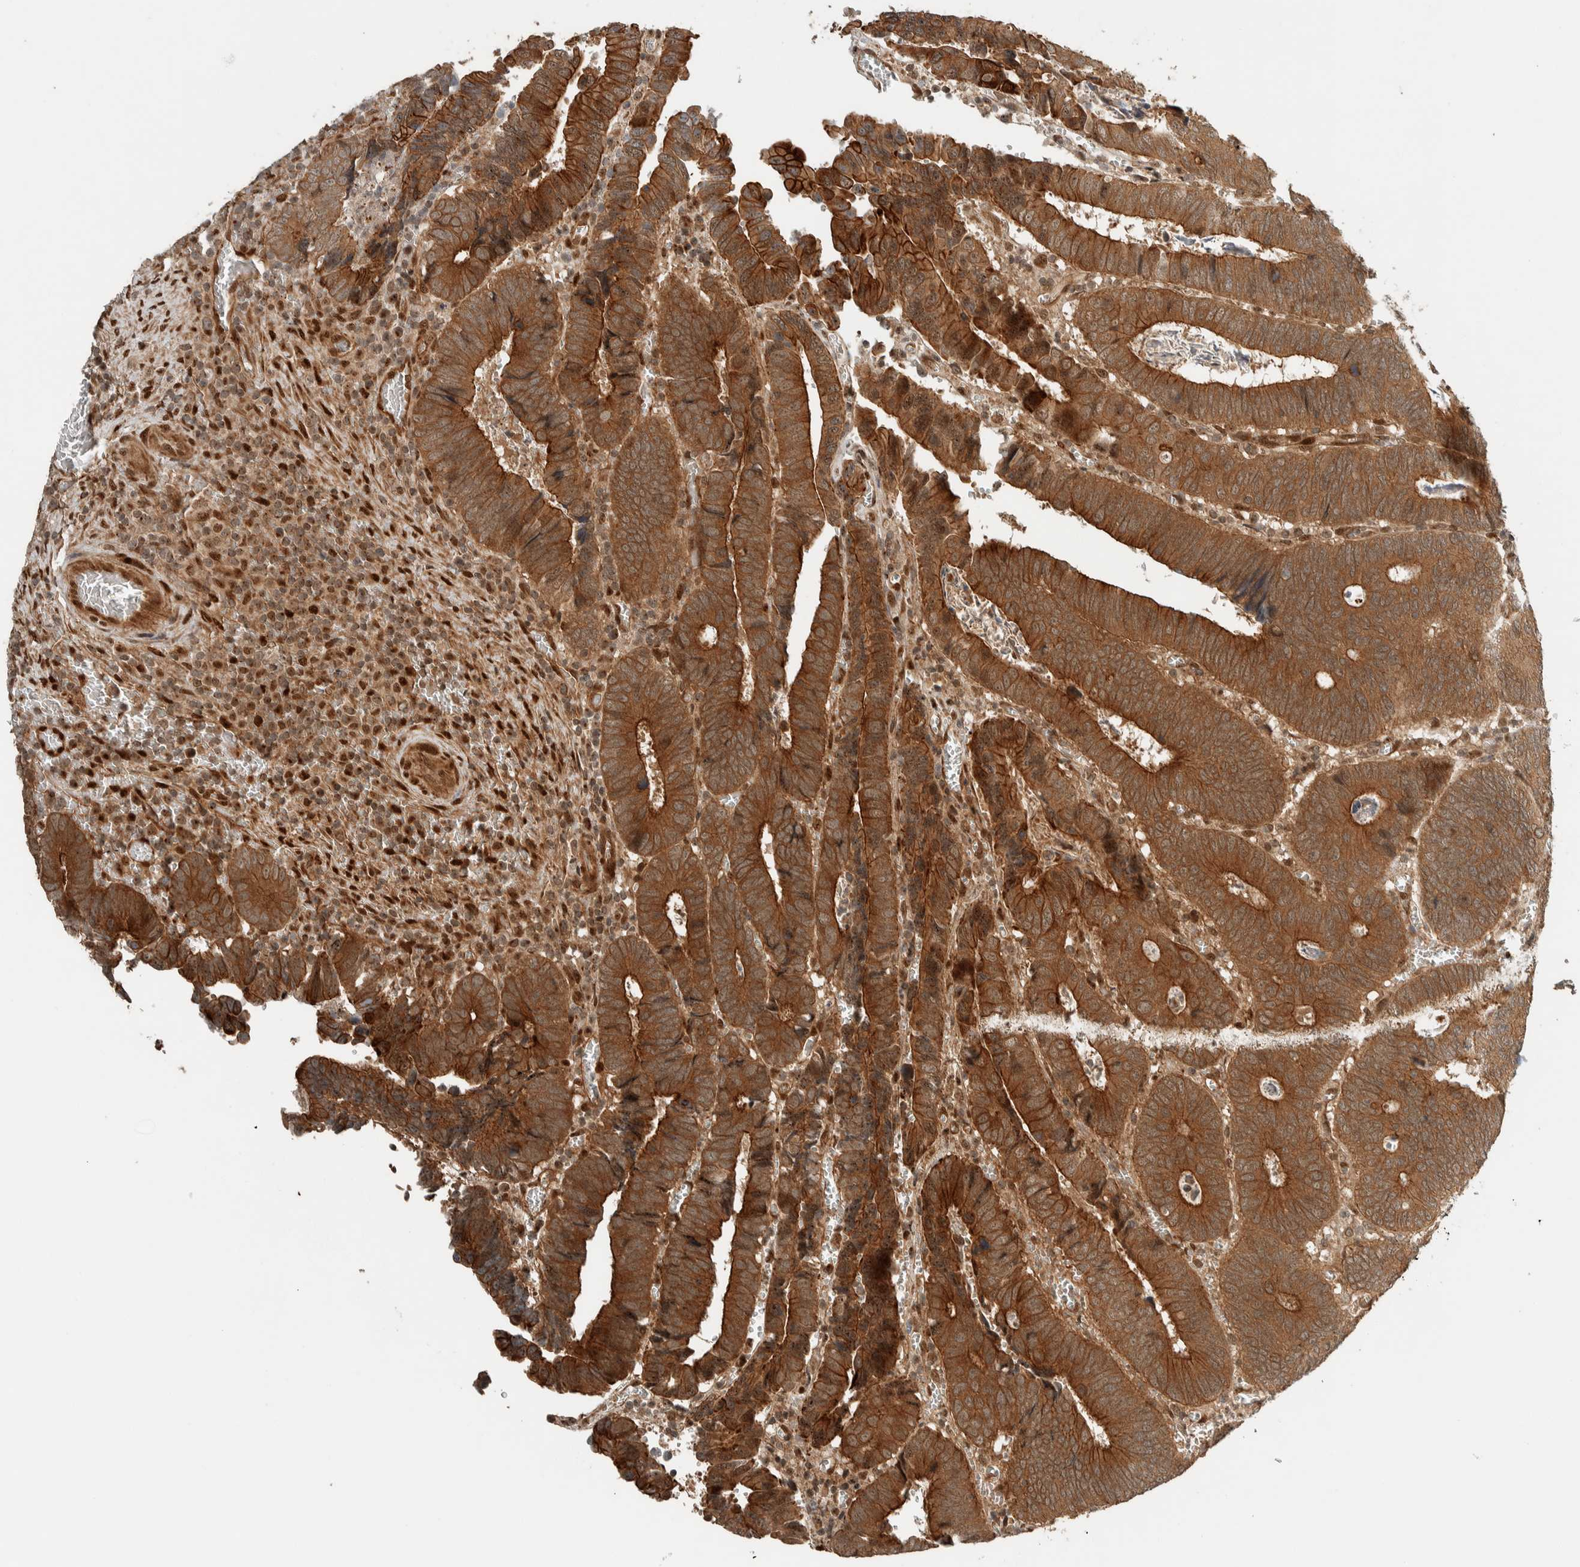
{"staining": {"intensity": "moderate", "quantity": ">75%", "location": "cytoplasmic/membranous"}, "tissue": "colorectal cancer", "cell_type": "Tumor cells", "image_type": "cancer", "snomed": [{"axis": "morphology", "description": "Inflammation, NOS"}, {"axis": "morphology", "description": "Adenocarcinoma, NOS"}, {"axis": "topography", "description": "Colon"}], "caption": "High-magnification brightfield microscopy of colorectal adenocarcinoma stained with DAB (brown) and counterstained with hematoxylin (blue). tumor cells exhibit moderate cytoplasmic/membranous staining is seen in approximately>75% of cells.", "gene": "STXBP4", "patient": {"sex": "male", "age": 72}}